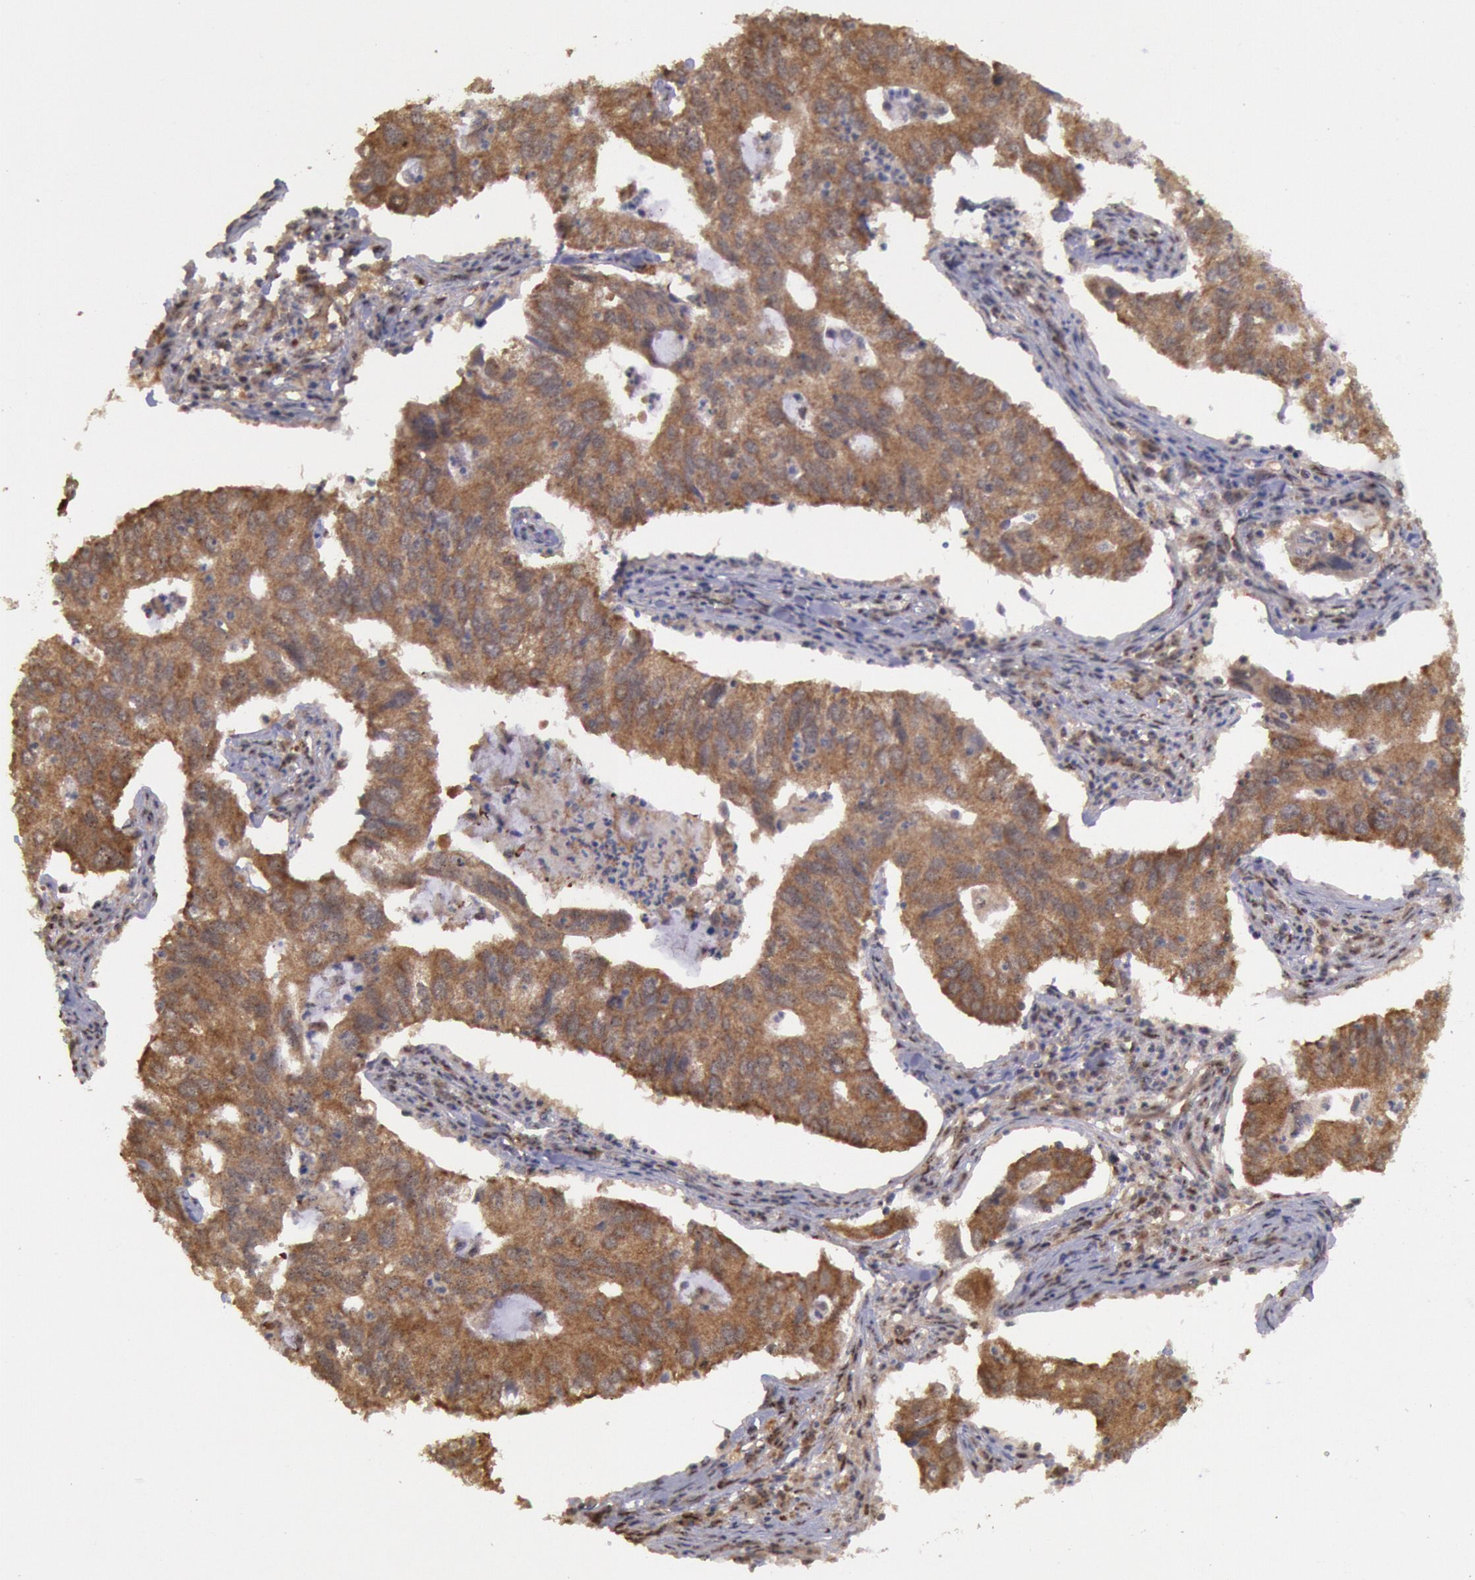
{"staining": {"intensity": "strong", "quantity": ">75%", "location": "cytoplasmic/membranous"}, "tissue": "lung cancer", "cell_type": "Tumor cells", "image_type": "cancer", "snomed": [{"axis": "morphology", "description": "Adenocarcinoma, NOS"}, {"axis": "topography", "description": "Lung"}], "caption": "Immunohistochemical staining of human lung cancer (adenocarcinoma) reveals strong cytoplasmic/membranous protein expression in about >75% of tumor cells.", "gene": "STX17", "patient": {"sex": "male", "age": 48}}